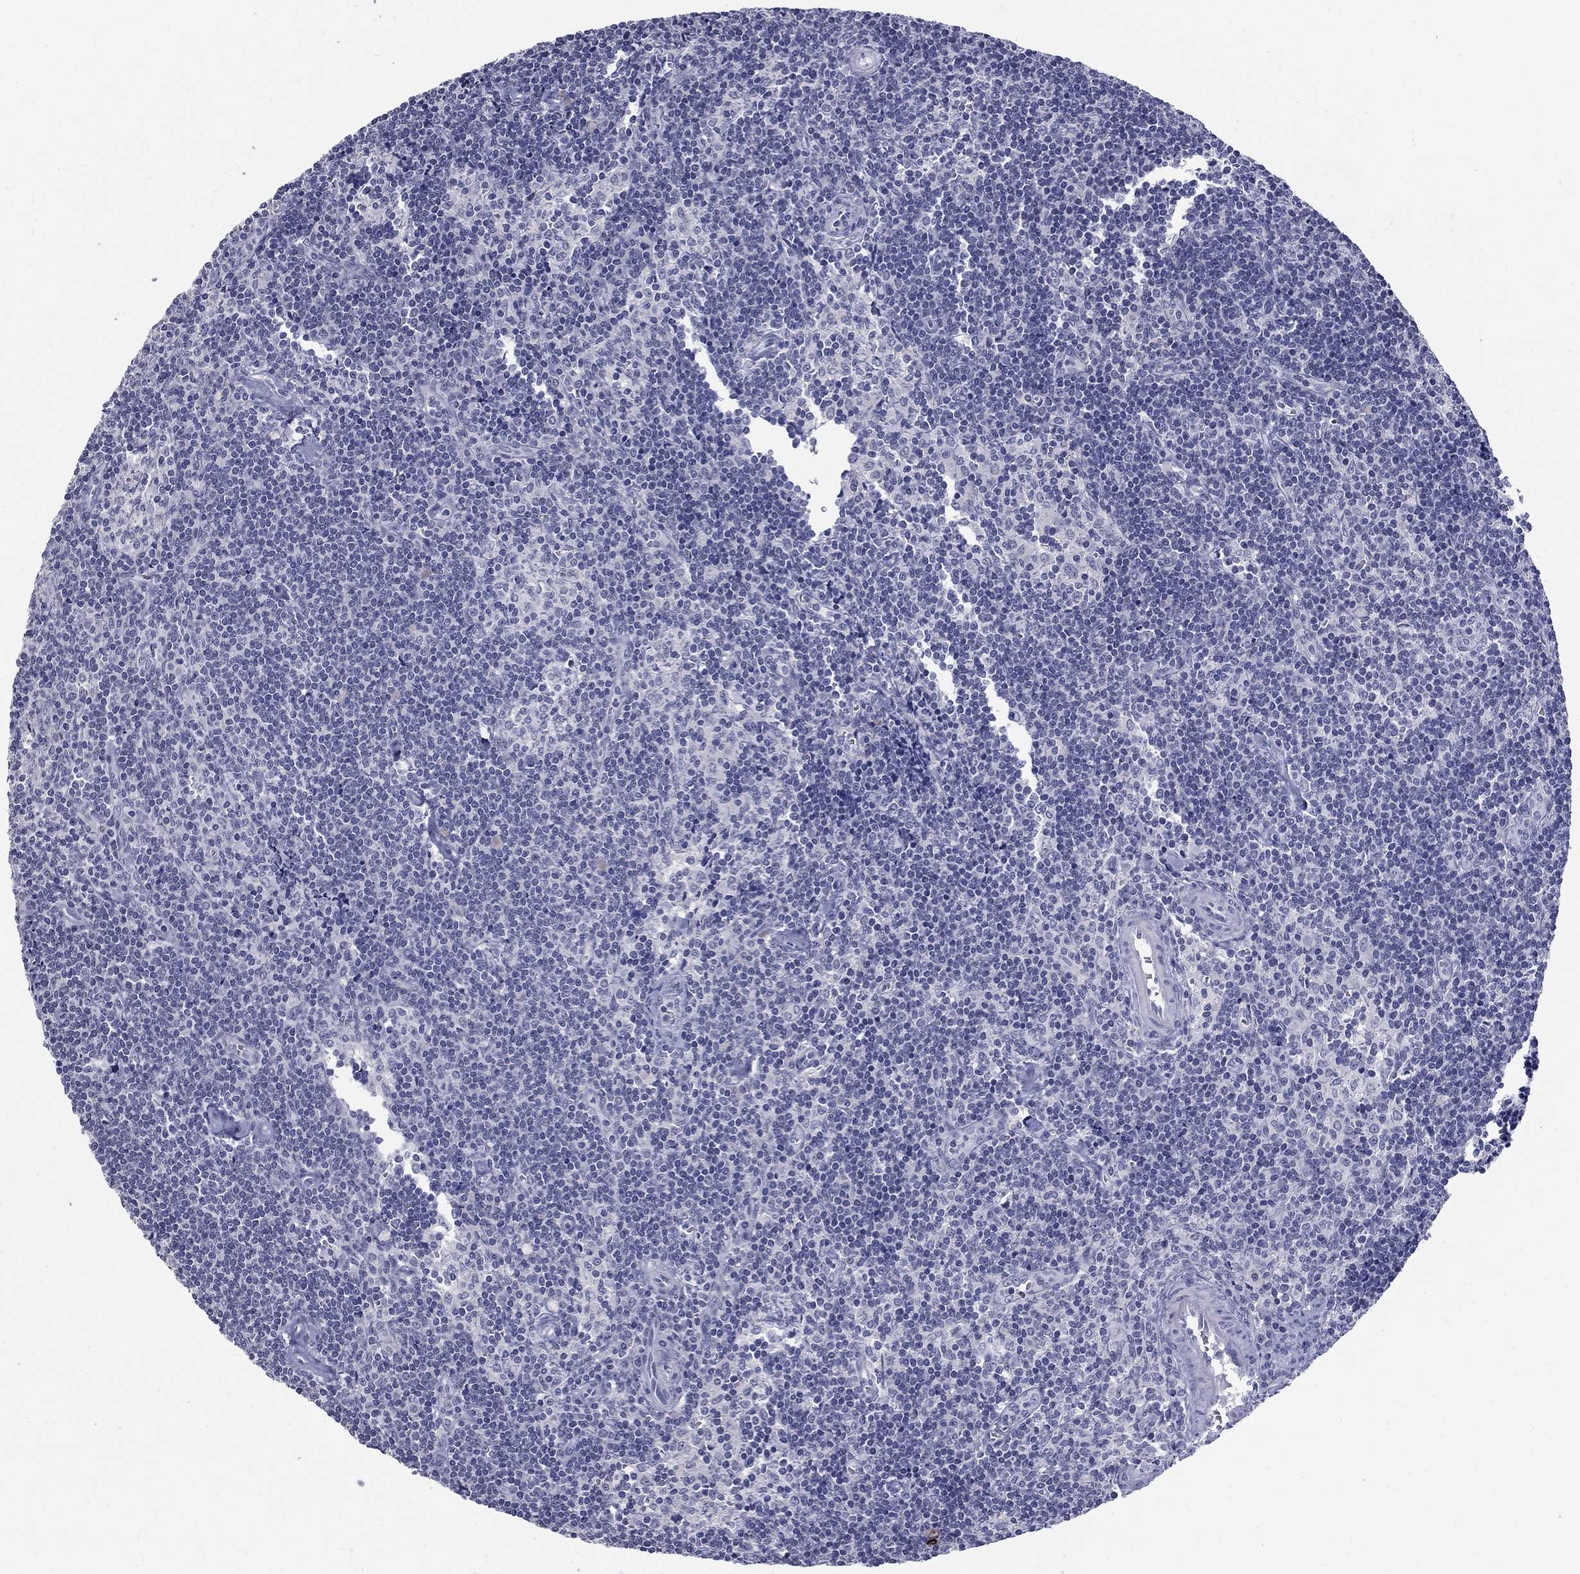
{"staining": {"intensity": "negative", "quantity": "none", "location": "none"}, "tissue": "lymph node", "cell_type": "Germinal center cells", "image_type": "normal", "snomed": [{"axis": "morphology", "description": "Normal tissue, NOS"}, {"axis": "topography", "description": "Lymph node"}], "caption": "Photomicrograph shows no protein positivity in germinal center cells of benign lymph node.", "gene": "C4orf19", "patient": {"sex": "female", "age": 51}}